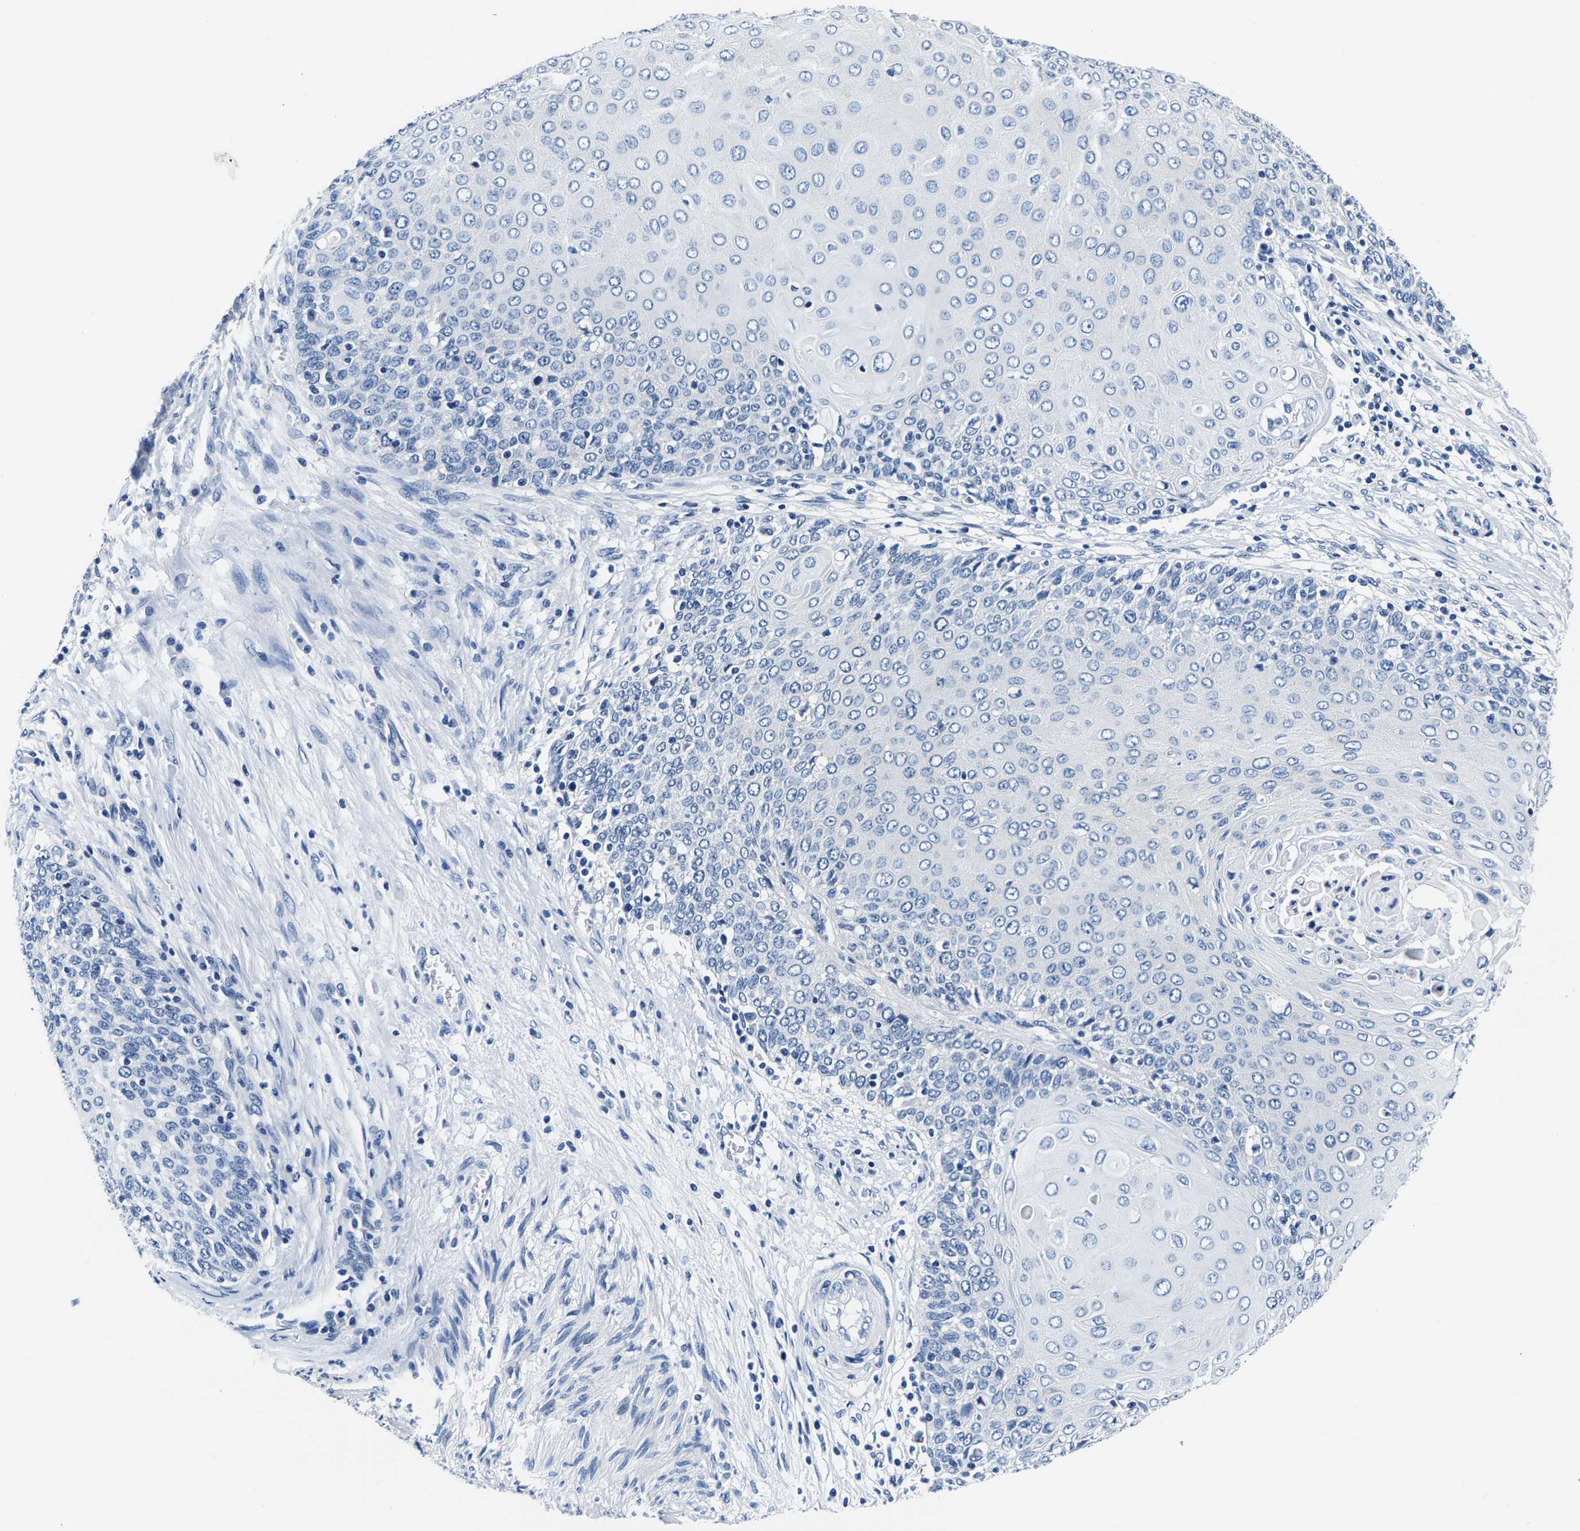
{"staining": {"intensity": "negative", "quantity": "none", "location": "none"}, "tissue": "cervical cancer", "cell_type": "Tumor cells", "image_type": "cancer", "snomed": [{"axis": "morphology", "description": "Squamous cell carcinoma, NOS"}, {"axis": "topography", "description": "Cervix"}], "caption": "Tumor cells show no significant expression in cervical cancer.", "gene": "ACO1", "patient": {"sex": "female", "age": 39}}